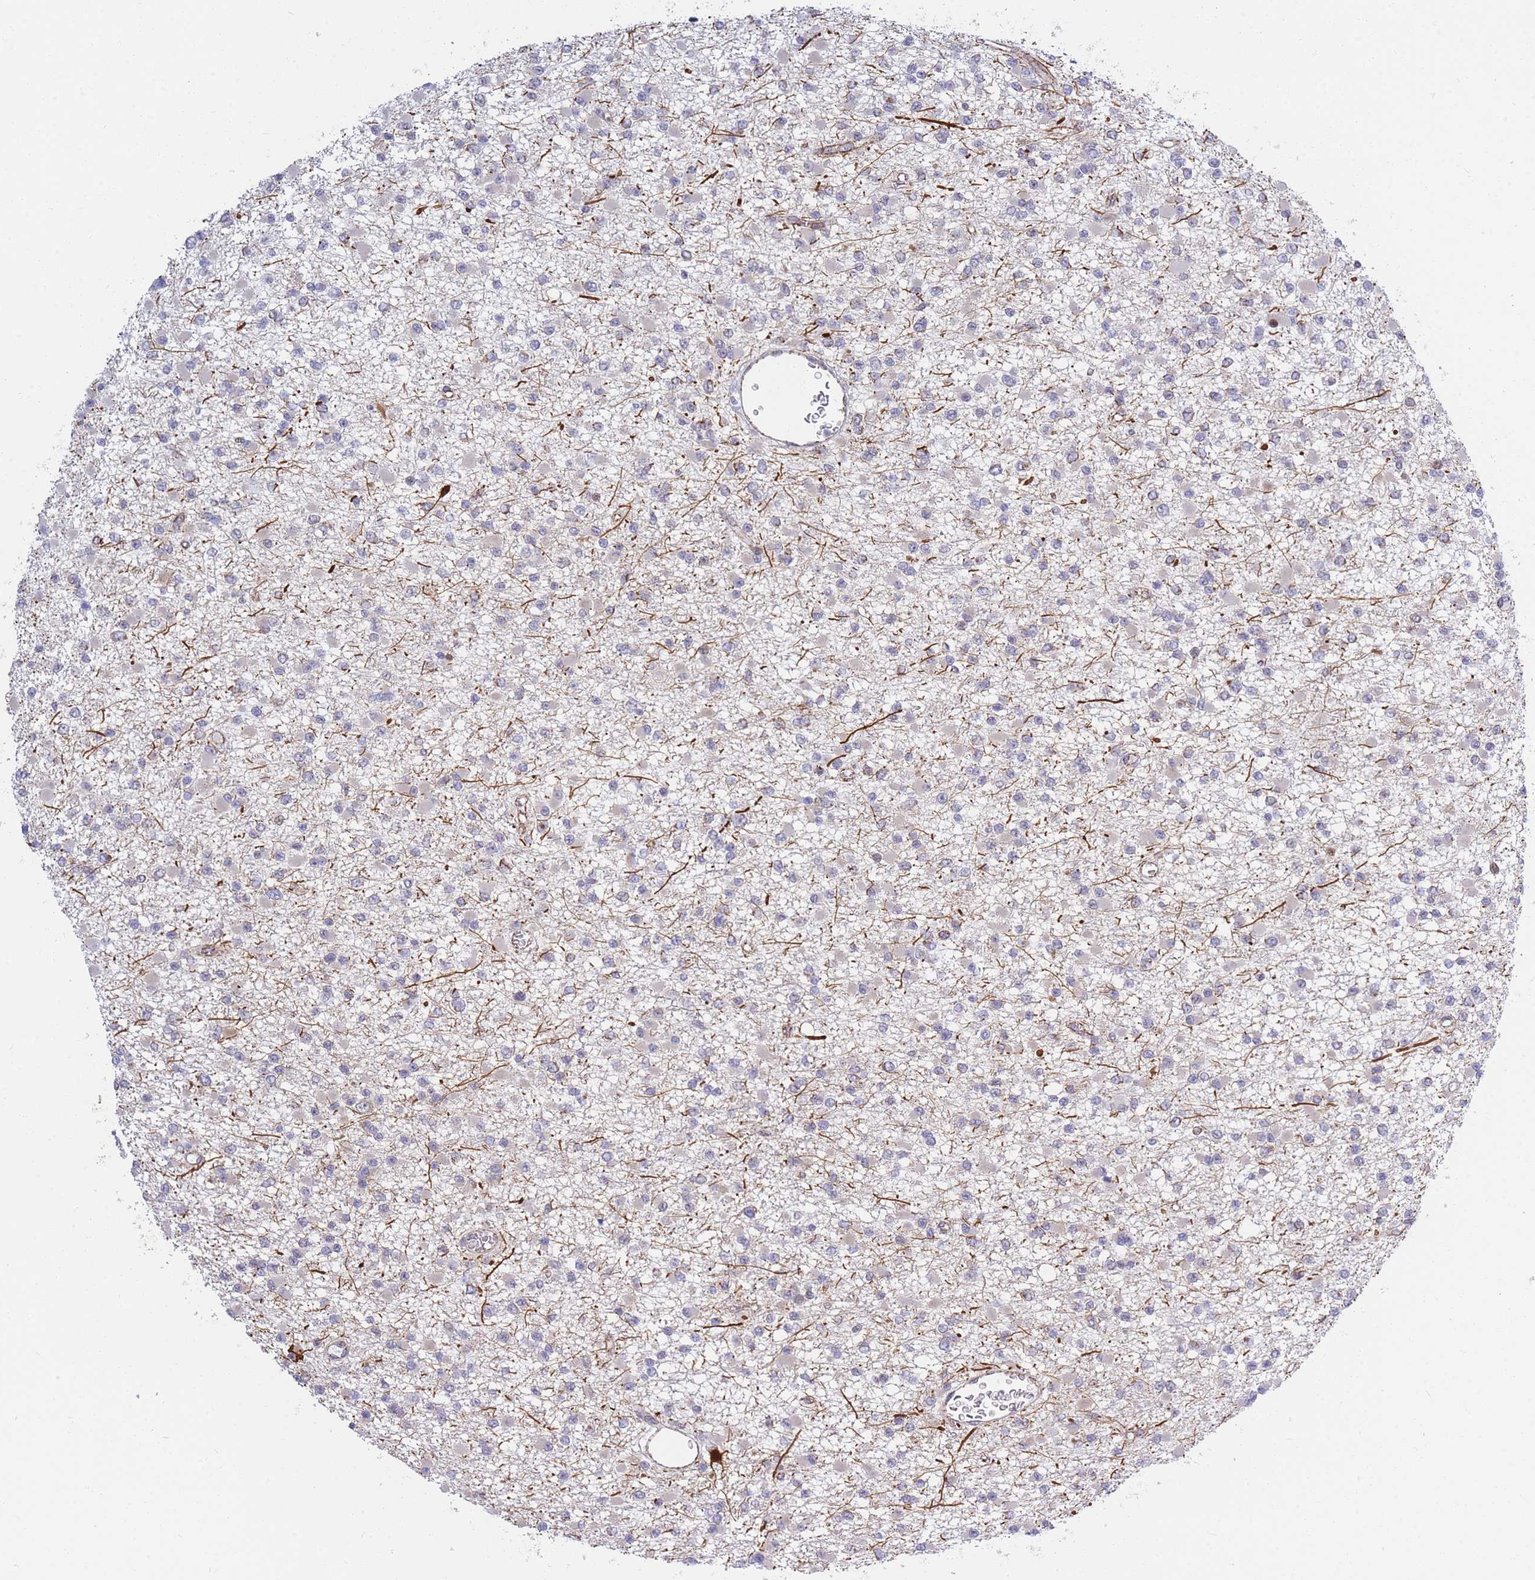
{"staining": {"intensity": "negative", "quantity": "none", "location": "none"}, "tissue": "glioma", "cell_type": "Tumor cells", "image_type": "cancer", "snomed": [{"axis": "morphology", "description": "Glioma, malignant, Low grade"}, {"axis": "topography", "description": "Brain"}], "caption": "This is an immunohistochemistry (IHC) histopathology image of glioma. There is no staining in tumor cells.", "gene": "MOB4", "patient": {"sex": "female", "age": 22}}